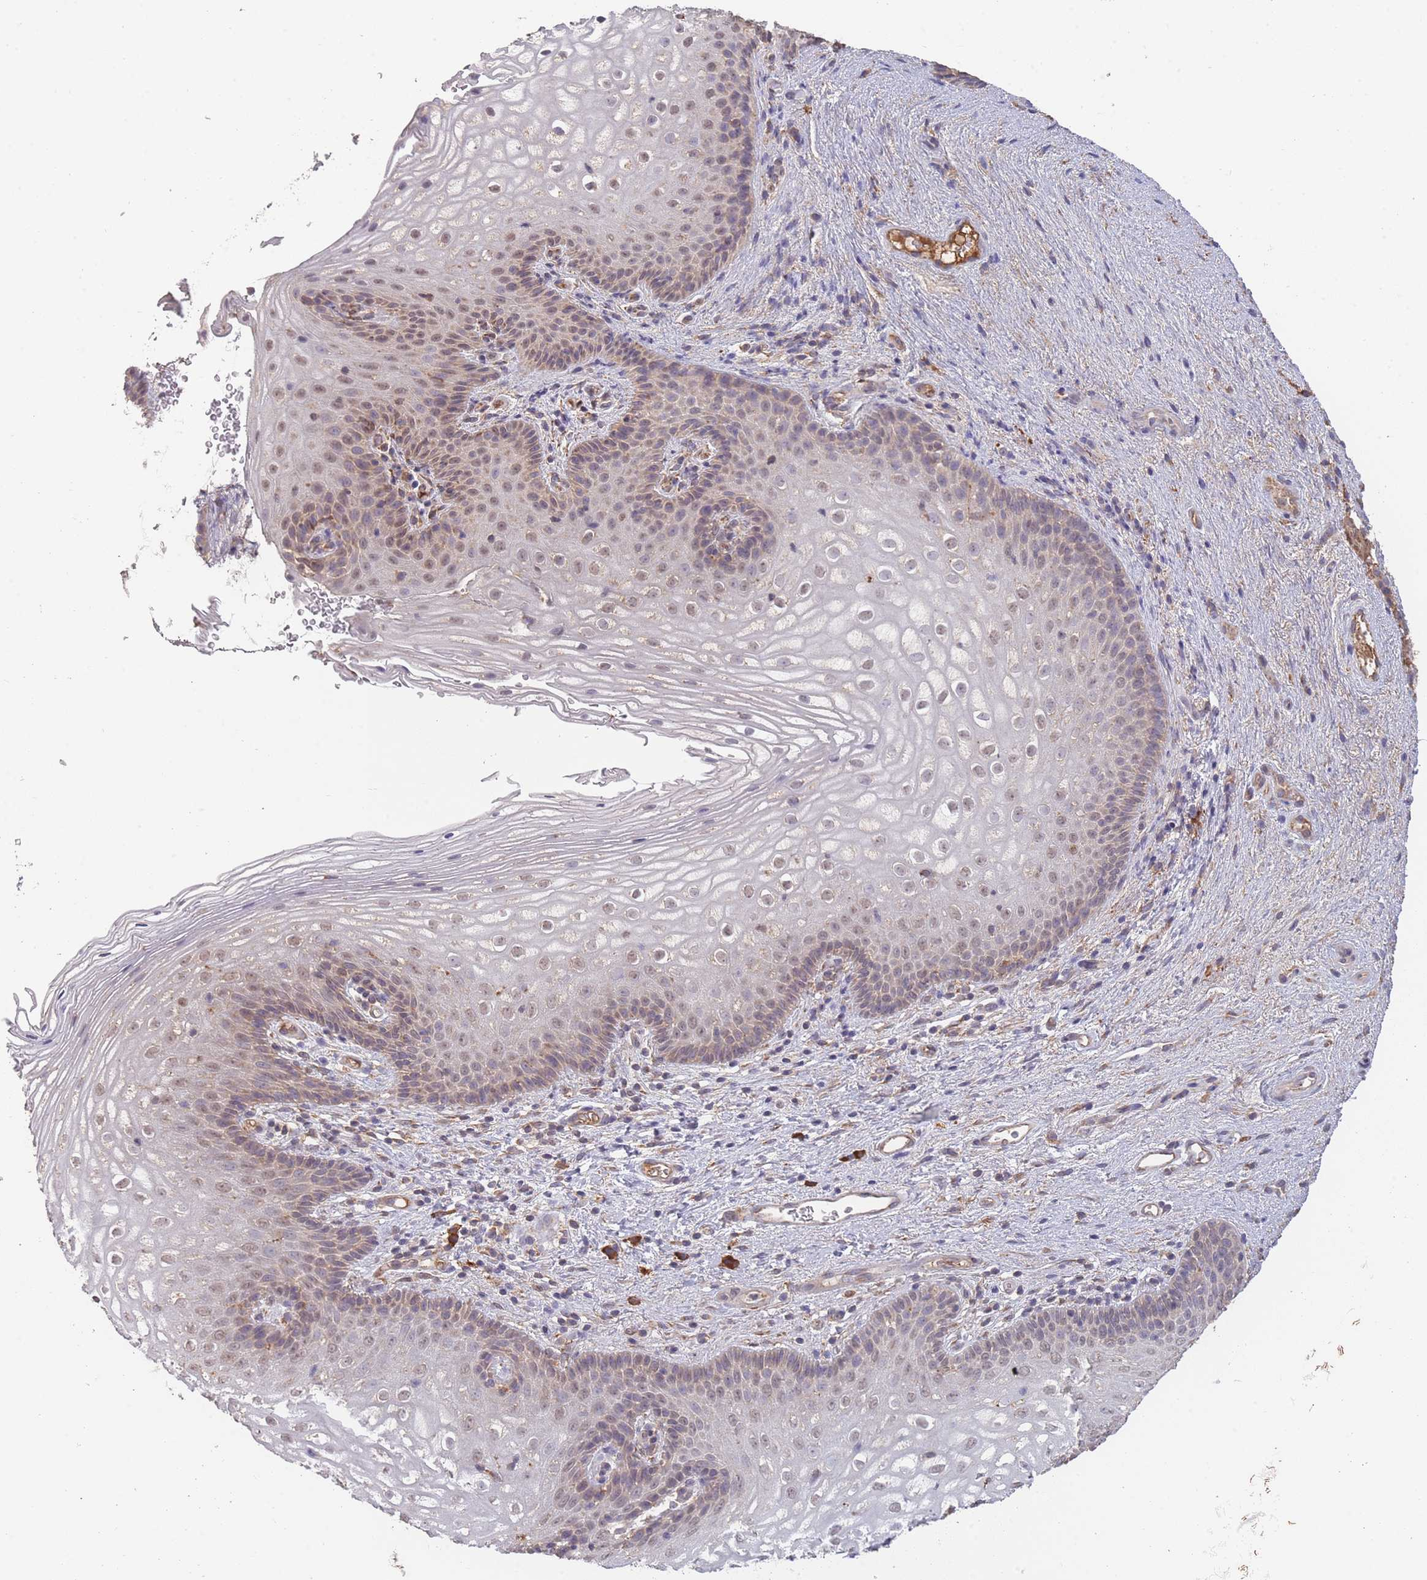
{"staining": {"intensity": "weak", "quantity": "25%-75%", "location": "cytoplasmic/membranous,nuclear"}, "tissue": "vagina", "cell_type": "Squamous epithelial cells", "image_type": "normal", "snomed": [{"axis": "morphology", "description": "Normal tissue, NOS"}, {"axis": "topography", "description": "Vagina"}], "caption": "Immunohistochemistry (IHC) histopathology image of benign vagina stained for a protein (brown), which shows low levels of weak cytoplasmic/membranous,nuclear expression in approximately 25%-75% of squamous epithelial cells.", "gene": "SANBR", "patient": {"sex": "female", "age": 47}}